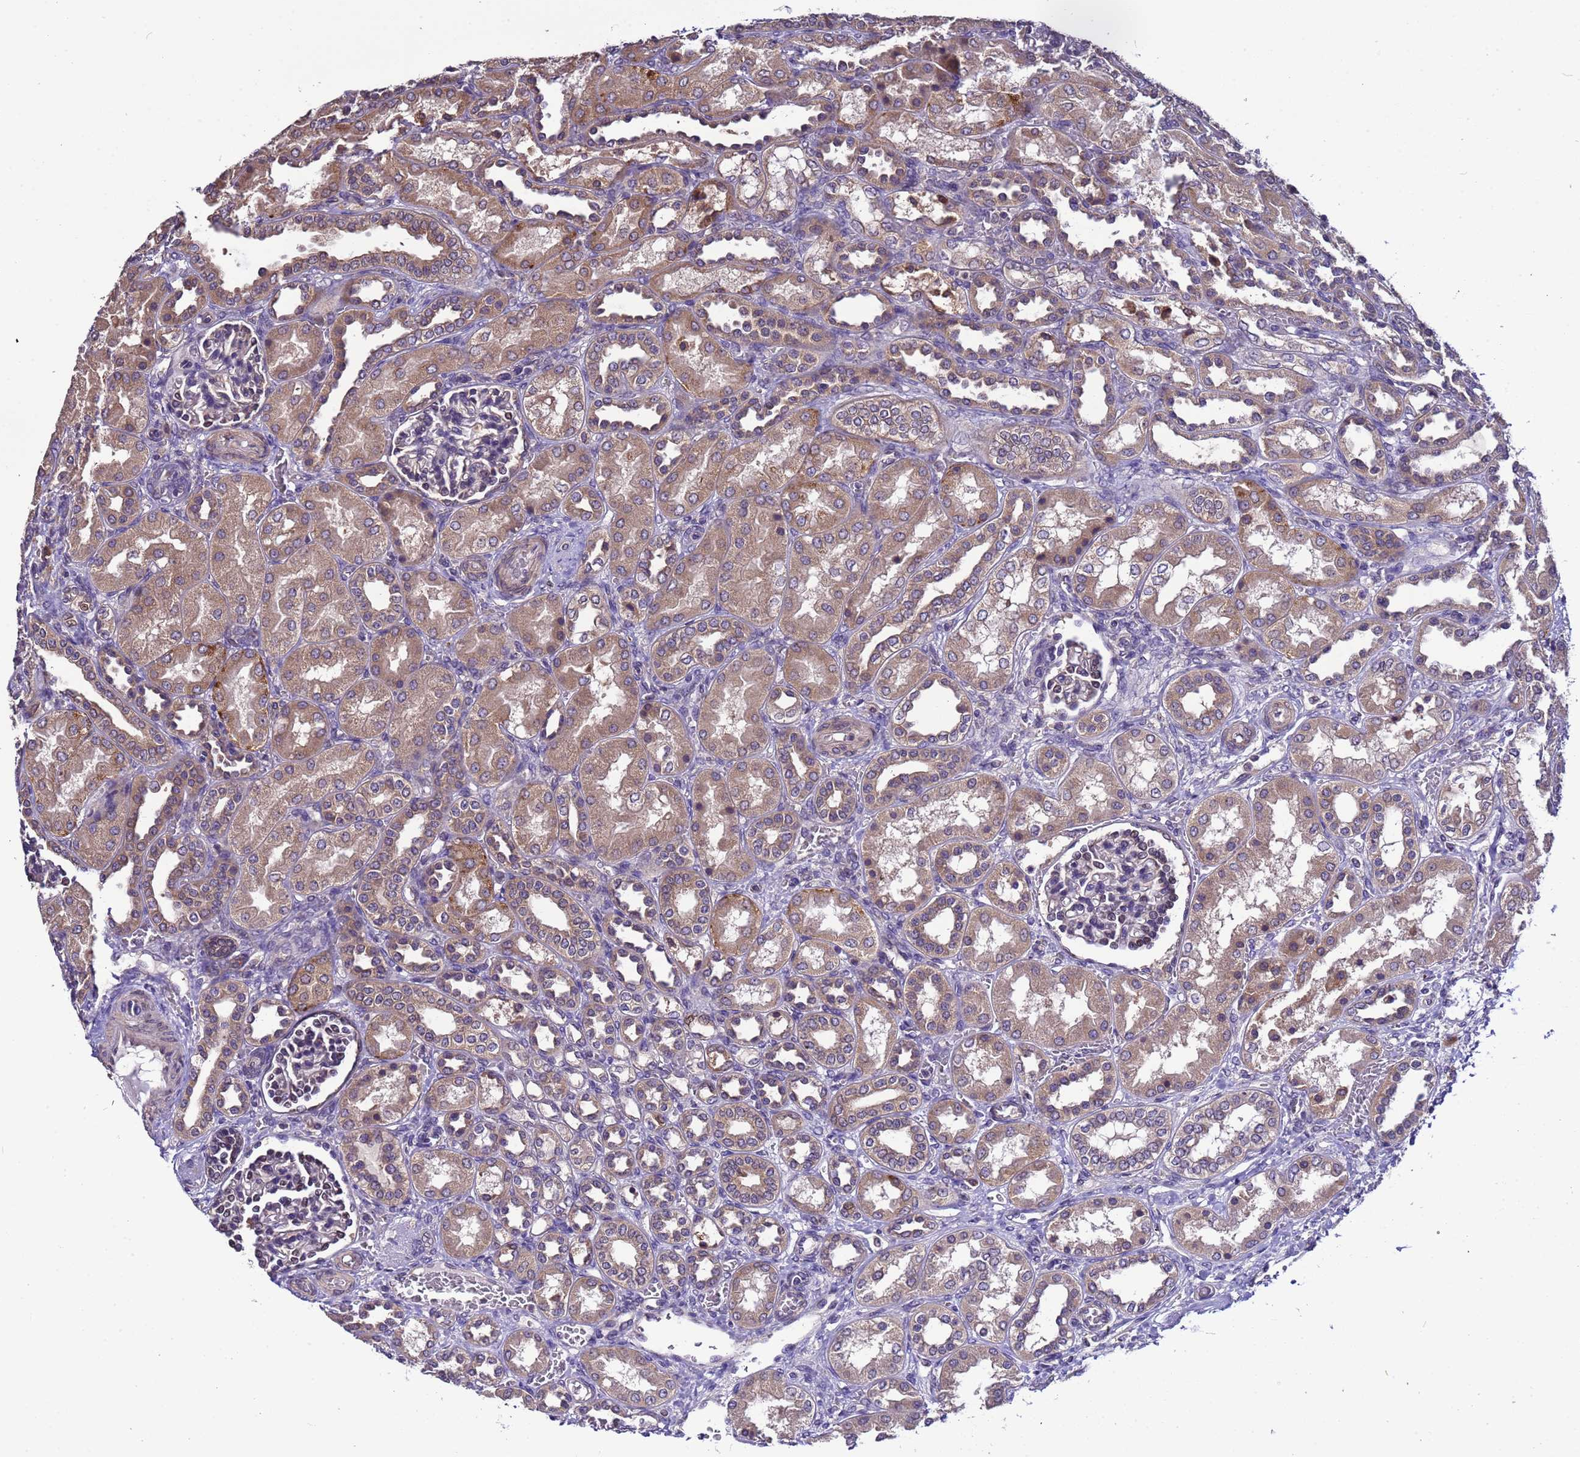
{"staining": {"intensity": "weak", "quantity": "25%-75%", "location": "cytoplasmic/membranous"}, "tissue": "kidney", "cell_type": "Cells in glomeruli", "image_type": "normal", "snomed": [{"axis": "morphology", "description": "Normal tissue, NOS"}, {"axis": "morphology", "description": "Neoplasm, malignant, NOS"}, {"axis": "topography", "description": "Kidney"}], "caption": "Immunohistochemistry (IHC) micrograph of unremarkable kidney: kidney stained using immunohistochemistry (IHC) displays low levels of weak protein expression localized specifically in the cytoplasmic/membranous of cells in glomeruli, appearing as a cytoplasmic/membranous brown color.", "gene": "ELMOD2", "patient": {"sex": "female", "age": 1}}